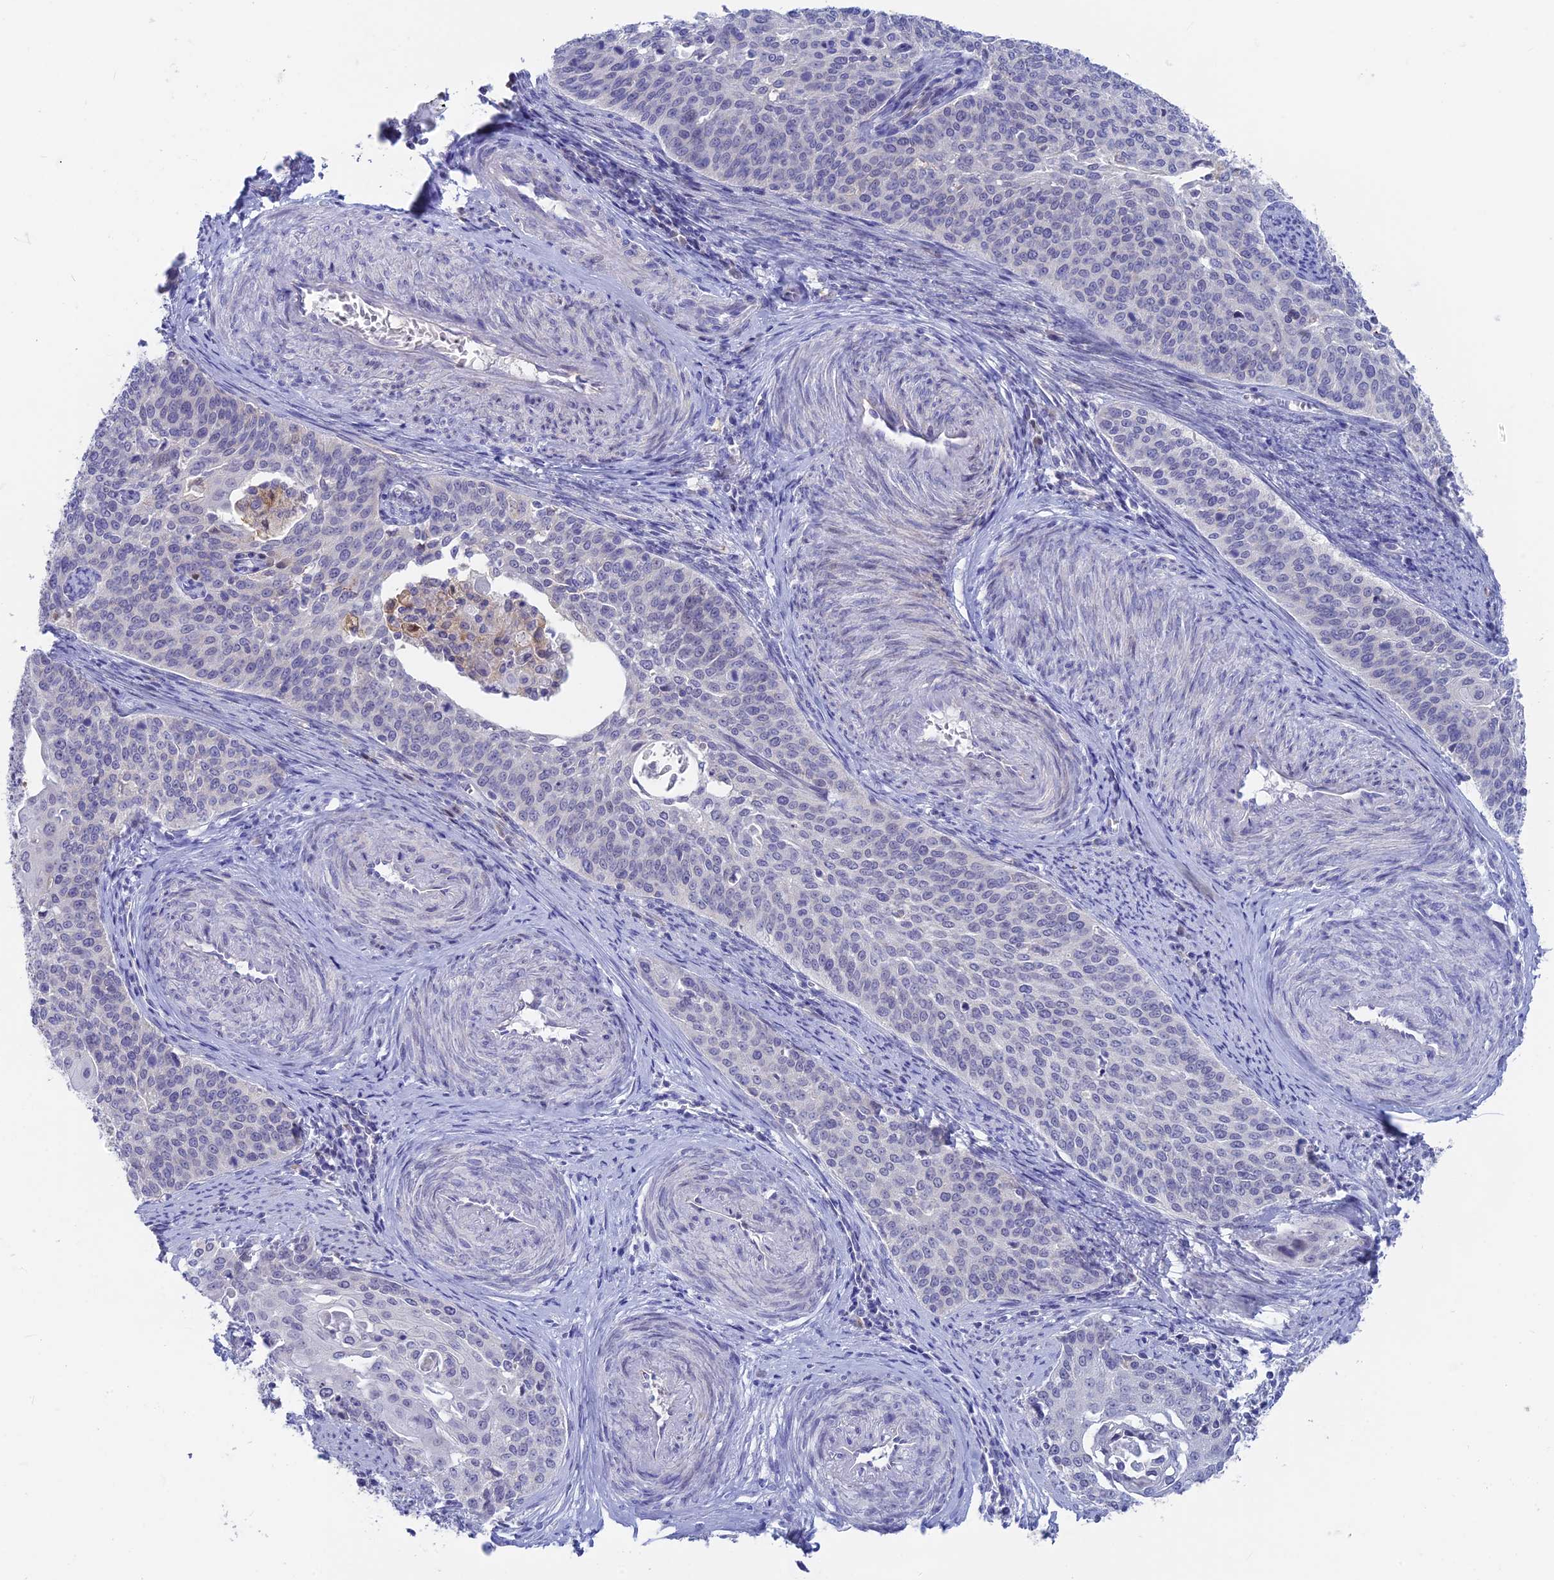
{"staining": {"intensity": "negative", "quantity": "none", "location": "none"}, "tissue": "cervical cancer", "cell_type": "Tumor cells", "image_type": "cancer", "snomed": [{"axis": "morphology", "description": "Squamous cell carcinoma, NOS"}, {"axis": "topography", "description": "Cervix"}], "caption": "DAB (3,3'-diaminobenzidine) immunohistochemical staining of human squamous cell carcinoma (cervical) shows no significant expression in tumor cells.", "gene": "SNTN", "patient": {"sex": "female", "age": 44}}